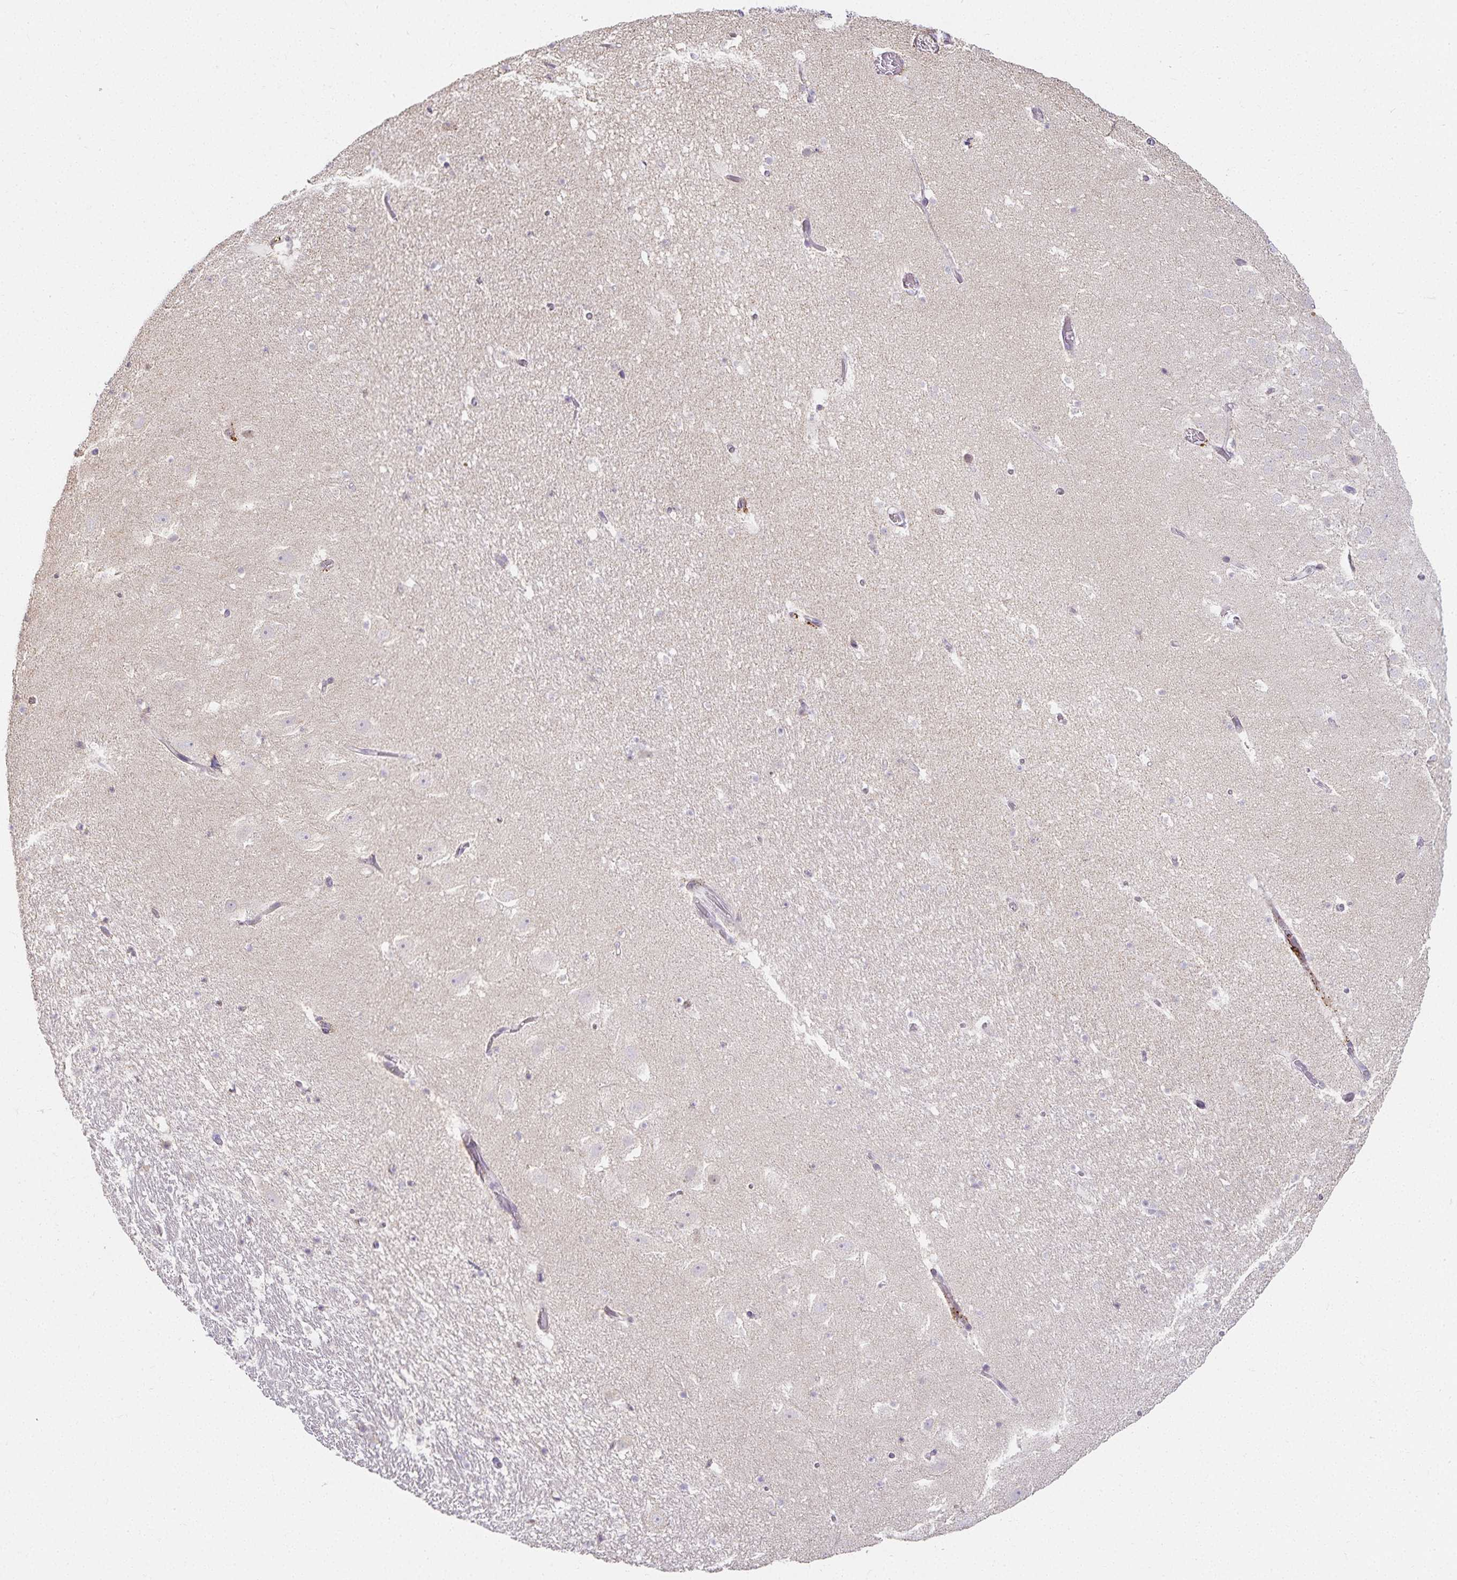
{"staining": {"intensity": "negative", "quantity": "none", "location": "none"}, "tissue": "hippocampus", "cell_type": "Glial cells", "image_type": "normal", "snomed": [{"axis": "morphology", "description": "Normal tissue, NOS"}, {"axis": "topography", "description": "Hippocampus"}], "caption": "A photomicrograph of hippocampus stained for a protein shows no brown staining in glial cells. (DAB immunohistochemistry with hematoxylin counter stain).", "gene": "GP2", "patient": {"sex": "female", "age": 42}}